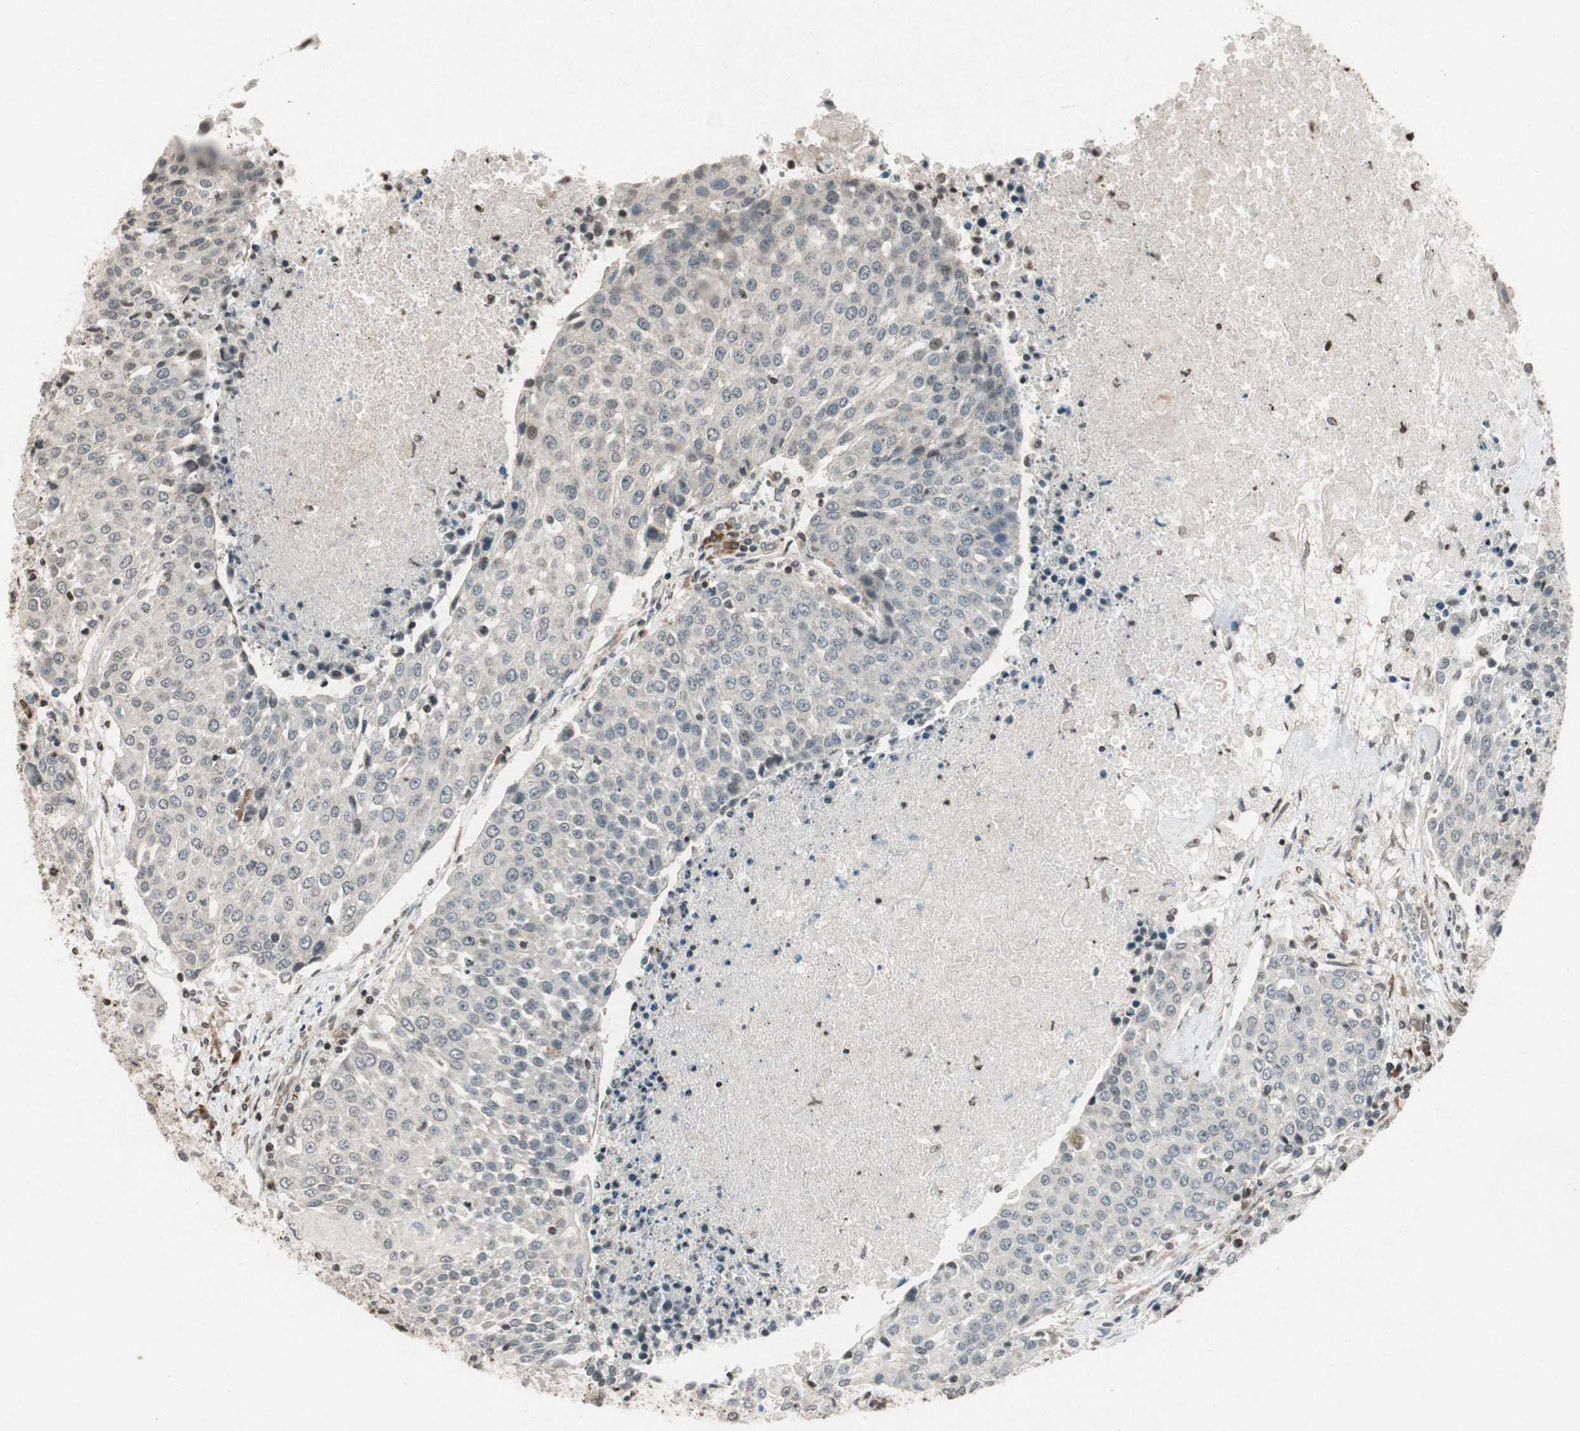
{"staining": {"intensity": "negative", "quantity": "none", "location": "none"}, "tissue": "urothelial cancer", "cell_type": "Tumor cells", "image_type": "cancer", "snomed": [{"axis": "morphology", "description": "Urothelial carcinoma, High grade"}, {"axis": "topography", "description": "Urinary bladder"}], "caption": "A high-resolution photomicrograph shows immunohistochemistry staining of urothelial carcinoma (high-grade), which shows no significant staining in tumor cells. The staining is performed using DAB brown chromogen with nuclei counter-stained in using hematoxylin.", "gene": "PRKG1", "patient": {"sex": "female", "age": 85}}